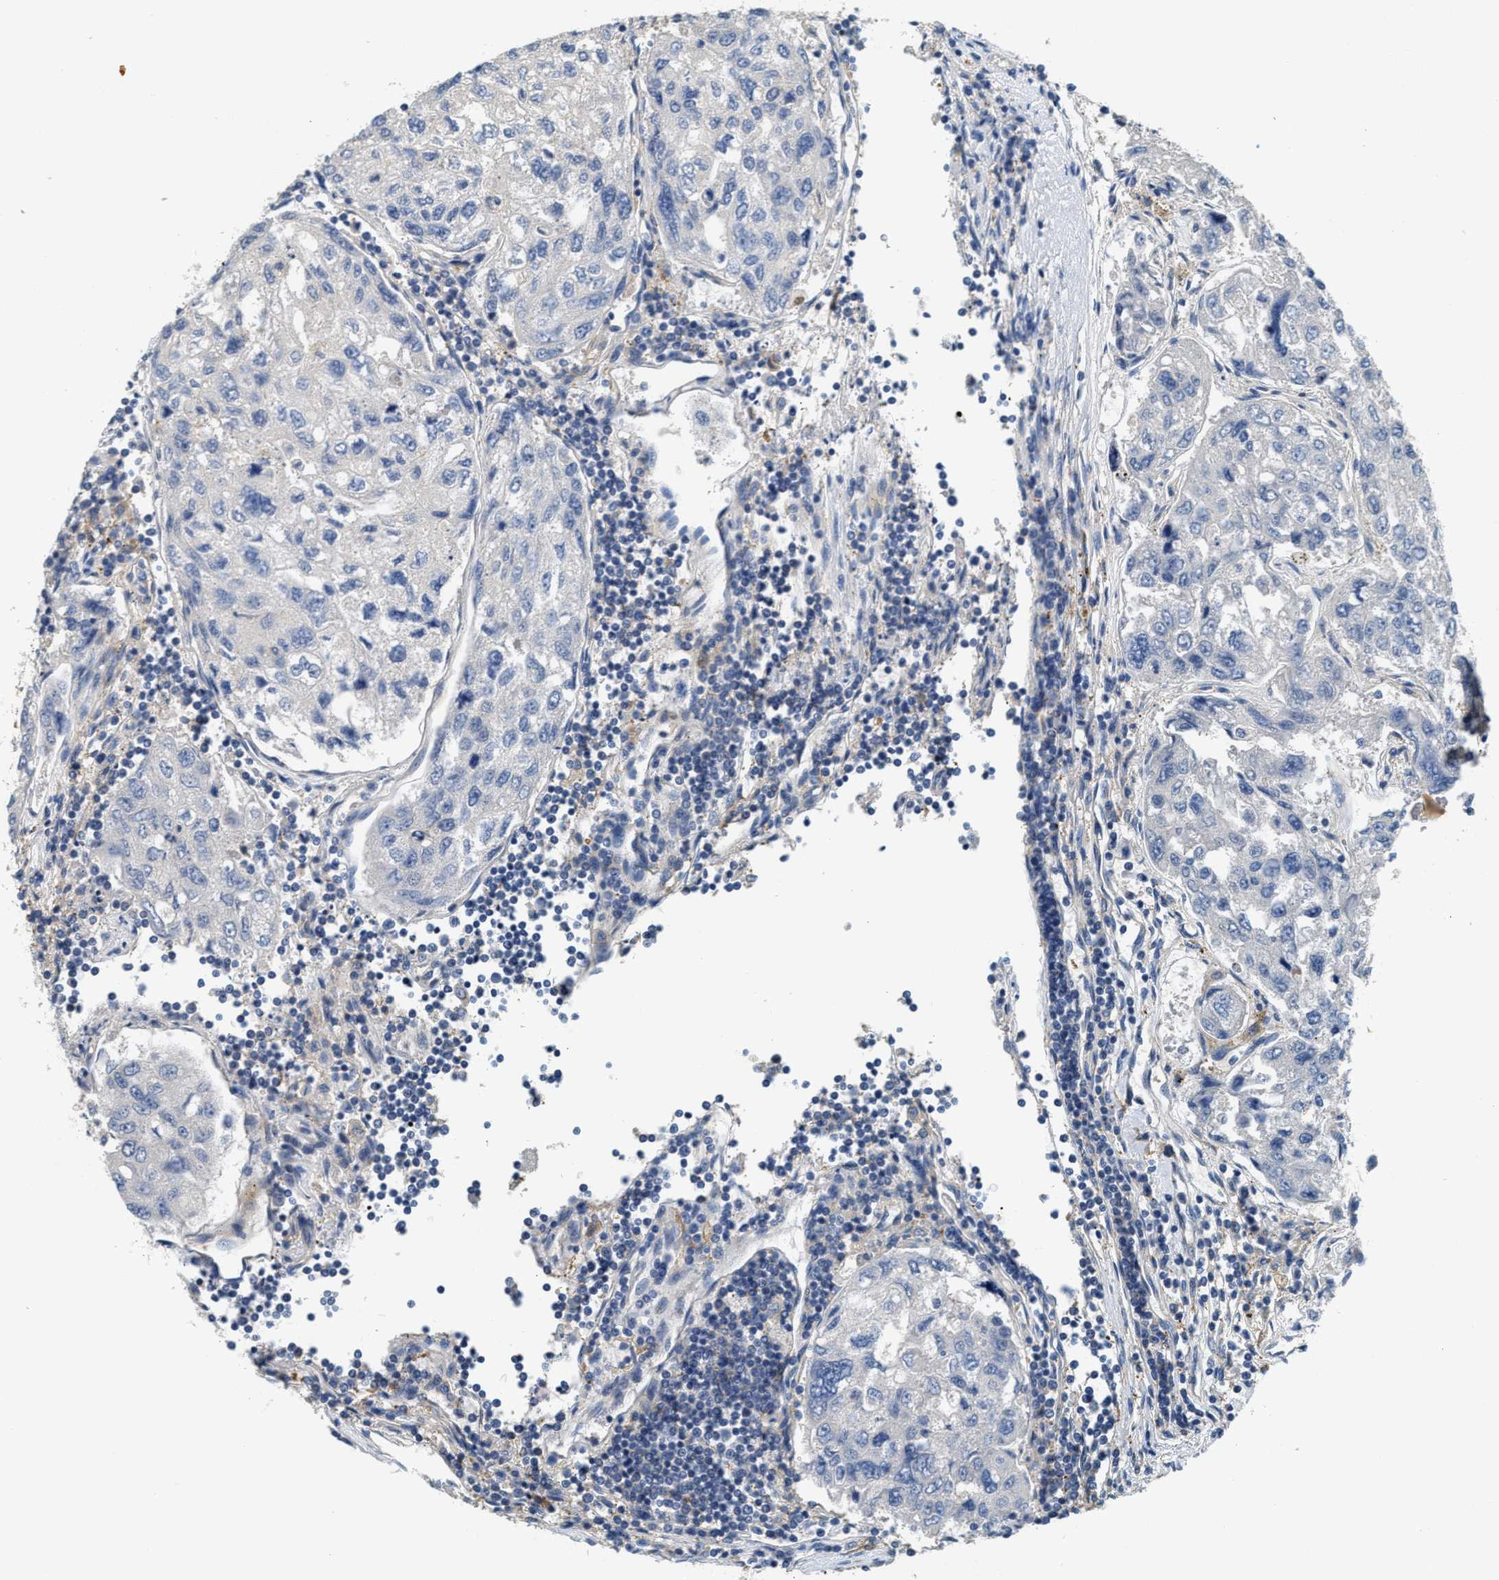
{"staining": {"intensity": "negative", "quantity": "none", "location": "none"}, "tissue": "urothelial cancer", "cell_type": "Tumor cells", "image_type": "cancer", "snomed": [{"axis": "morphology", "description": "Urothelial carcinoma, High grade"}, {"axis": "topography", "description": "Lymph node"}, {"axis": "topography", "description": "Urinary bladder"}], "caption": "High-grade urothelial carcinoma was stained to show a protein in brown. There is no significant staining in tumor cells.", "gene": "NSUN7", "patient": {"sex": "male", "age": 51}}